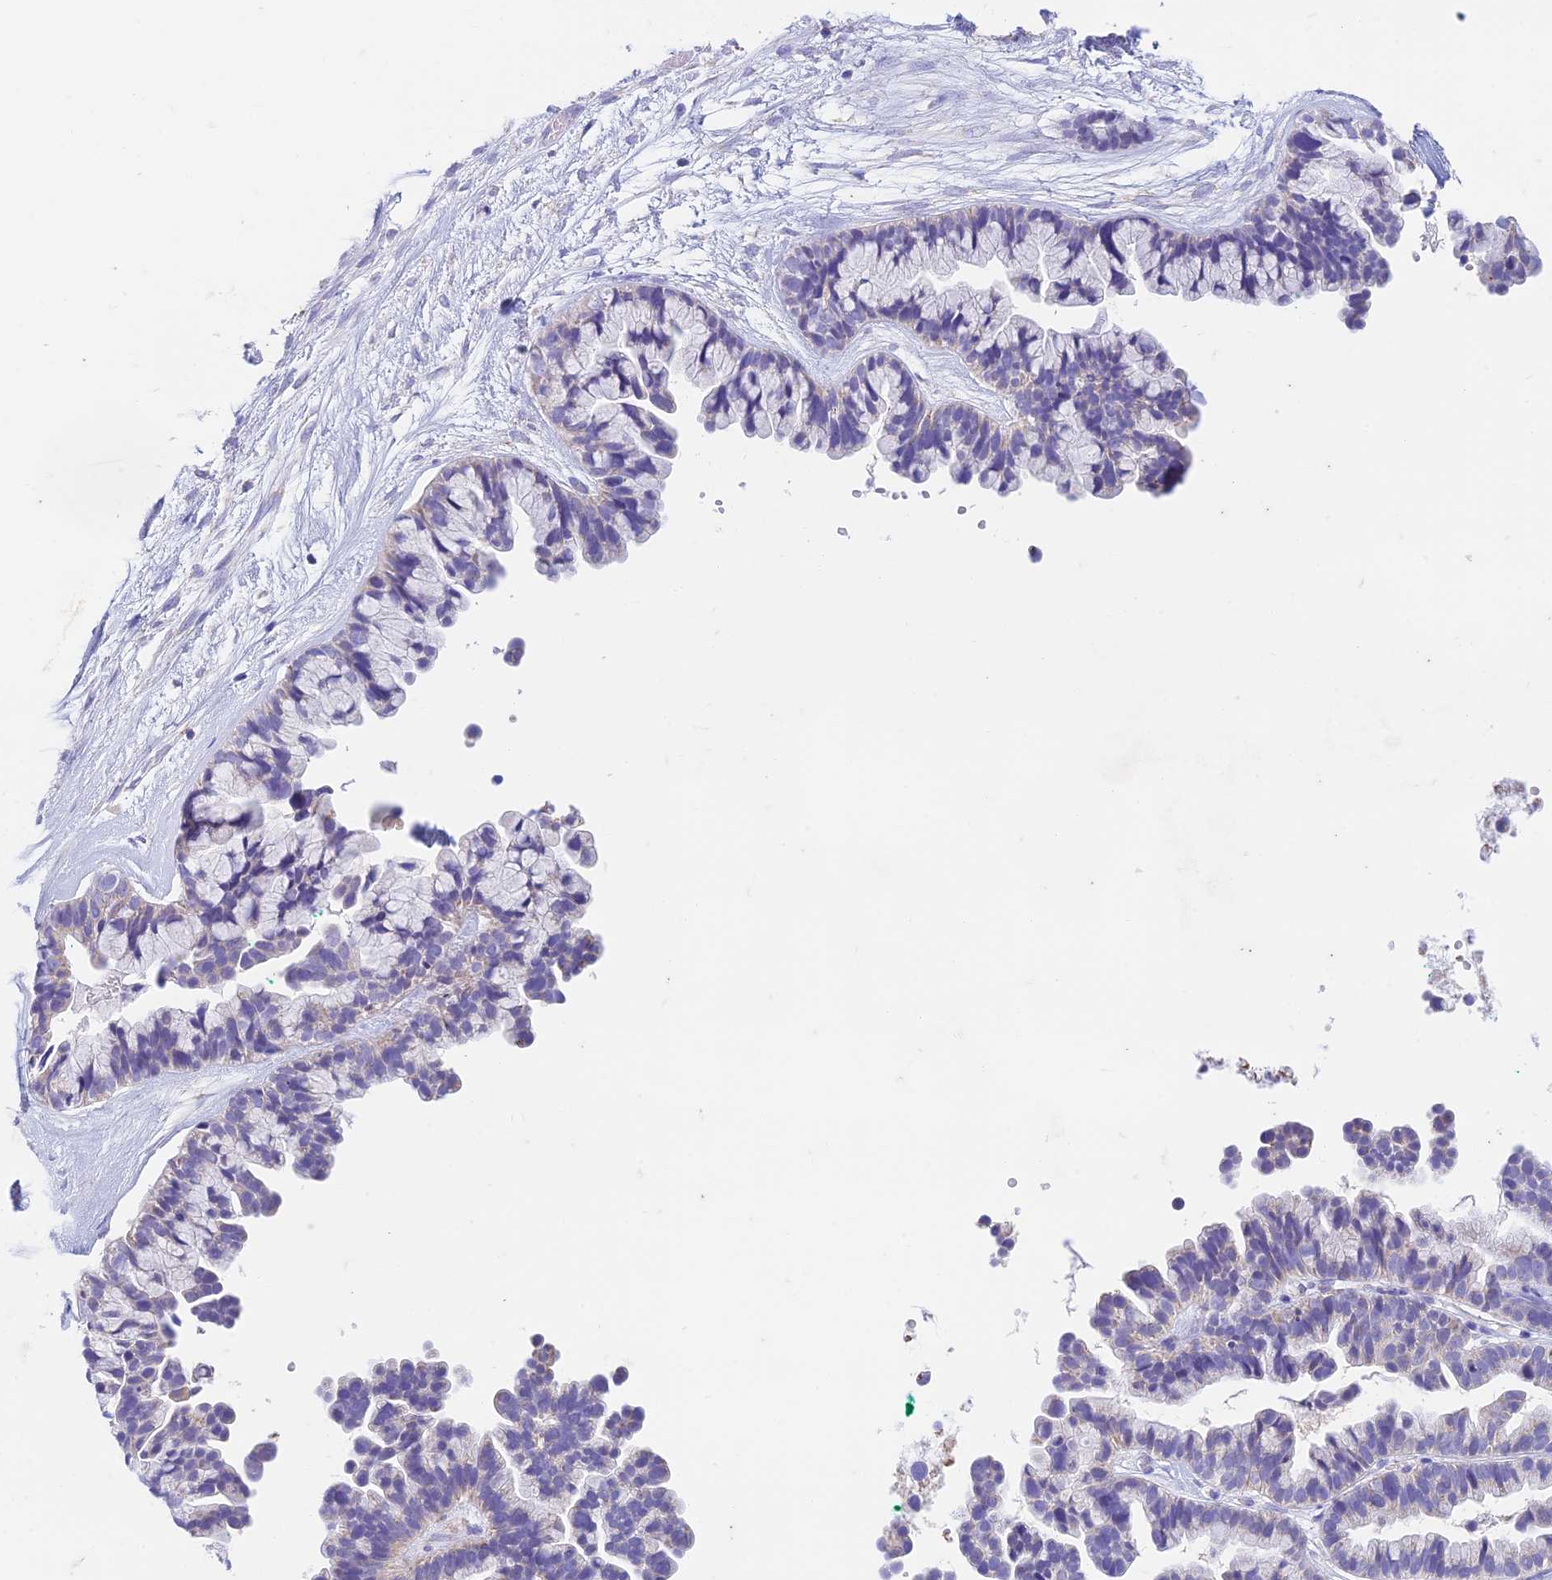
{"staining": {"intensity": "negative", "quantity": "none", "location": "none"}, "tissue": "ovarian cancer", "cell_type": "Tumor cells", "image_type": "cancer", "snomed": [{"axis": "morphology", "description": "Cystadenocarcinoma, serous, NOS"}, {"axis": "topography", "description": "Ovary"}], "caption": "A micrograph of ovarian cancer (serous cystadenocarcinoma) stained for a protein shows no brown staining in tumor cells.", "gene": "ZNF181", "patient": {"sex": "female", "age": 56}}